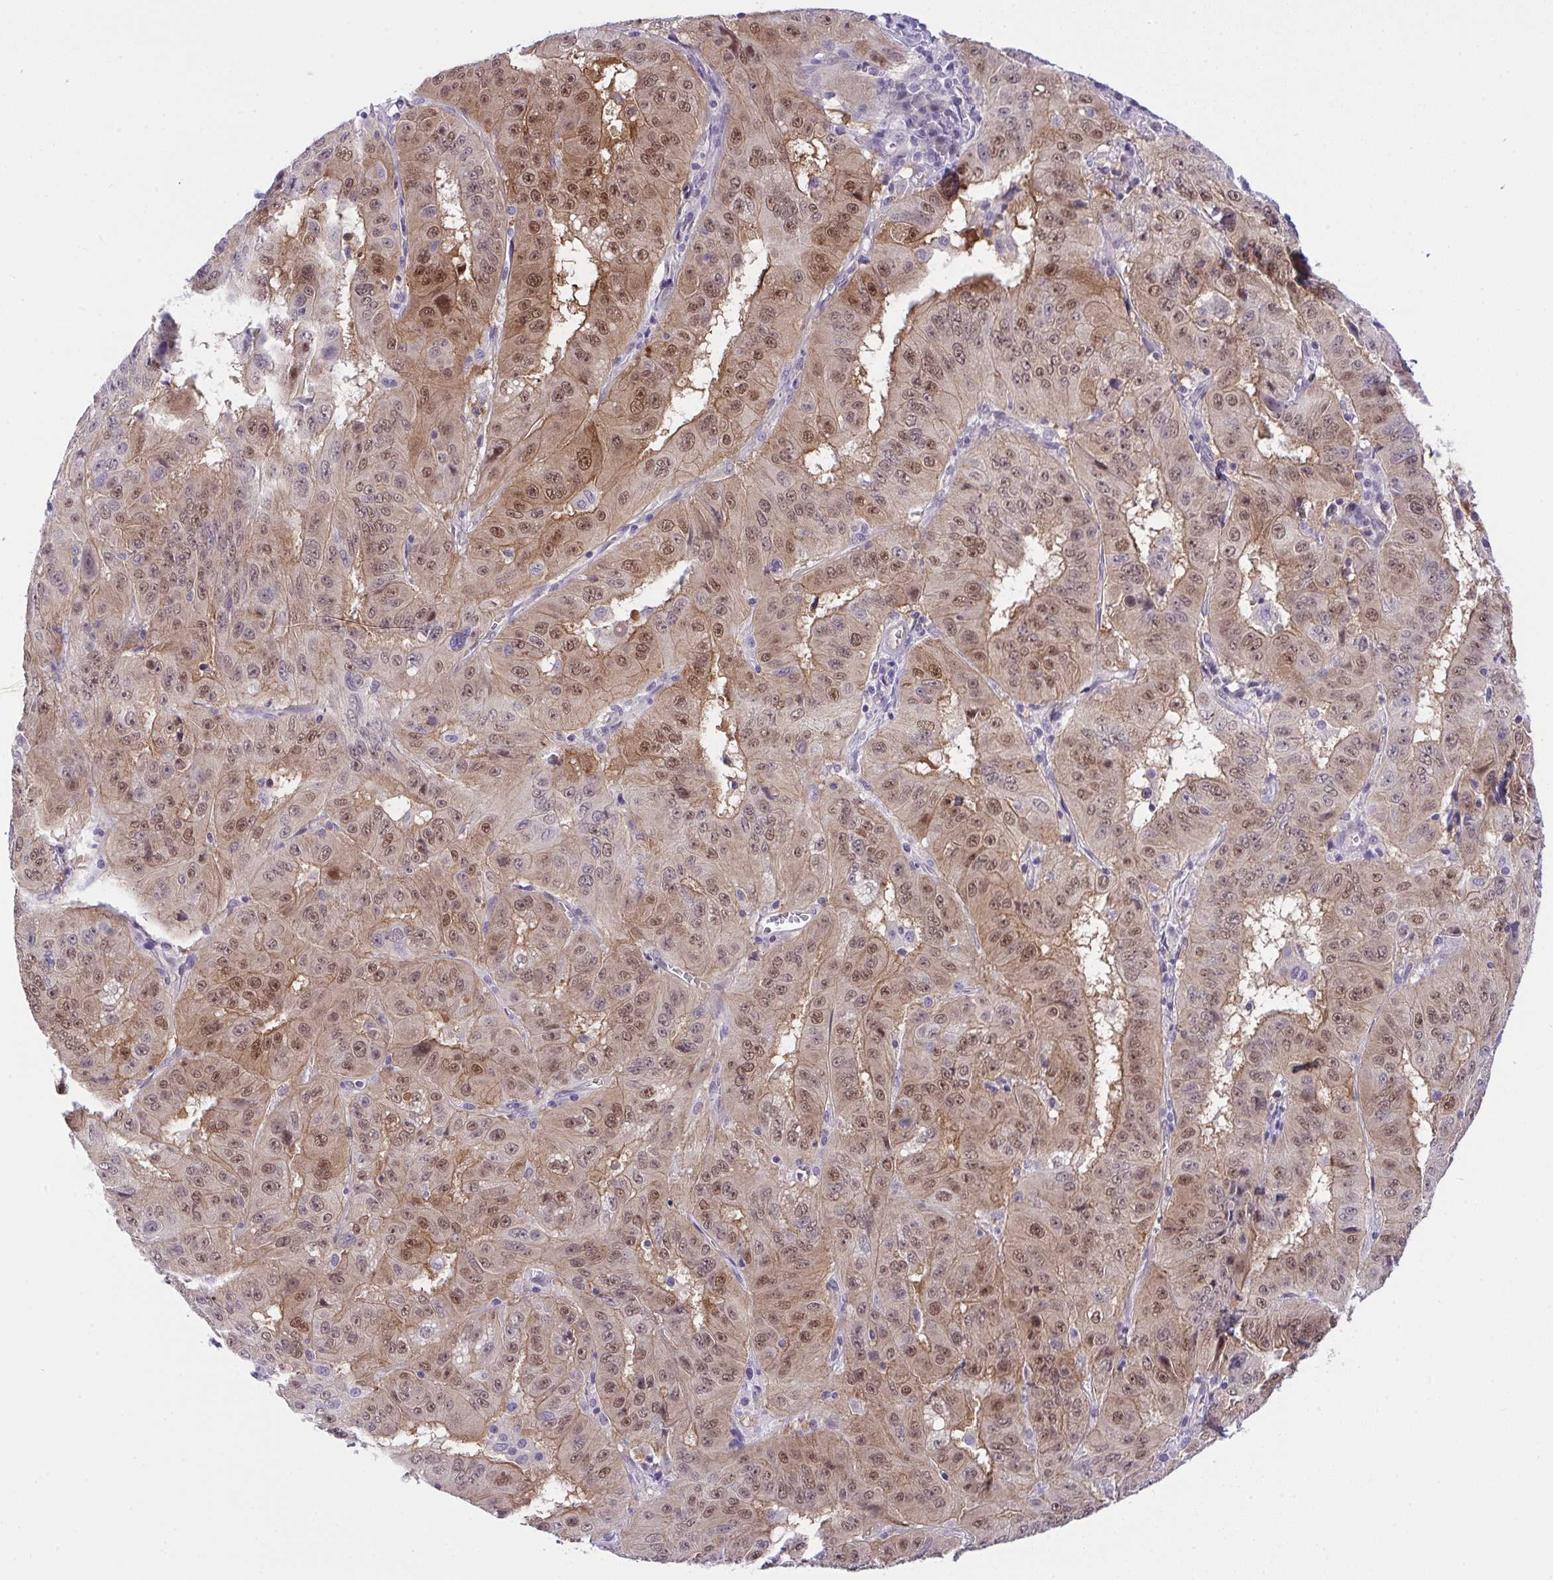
{"staining": {"intensity": "moderate", "quantity": ">75%", "location": "cytoplasmic/membranous,nuclear"}, "tissue": "pancreatic cancer", "cell_type": "Tumor cells", "image_type": "cancer", "snomed": [{"axis": "morphology", "description": "Adenocarcinoma, NOS"}, {"axis": "topography", "description": "Pancreas"}], "caption": "Immunohistochemistry photomicrograph of human pancreatic cancer (adenocarcinoma) stained for a protein (brown), which reveals medium levels of moderate cytoplasmic/membranous and nuclear positivity in about >75% of tumor cells.", "gene": "HOXD12", "patient": {"sex": "male", "age": 63}}